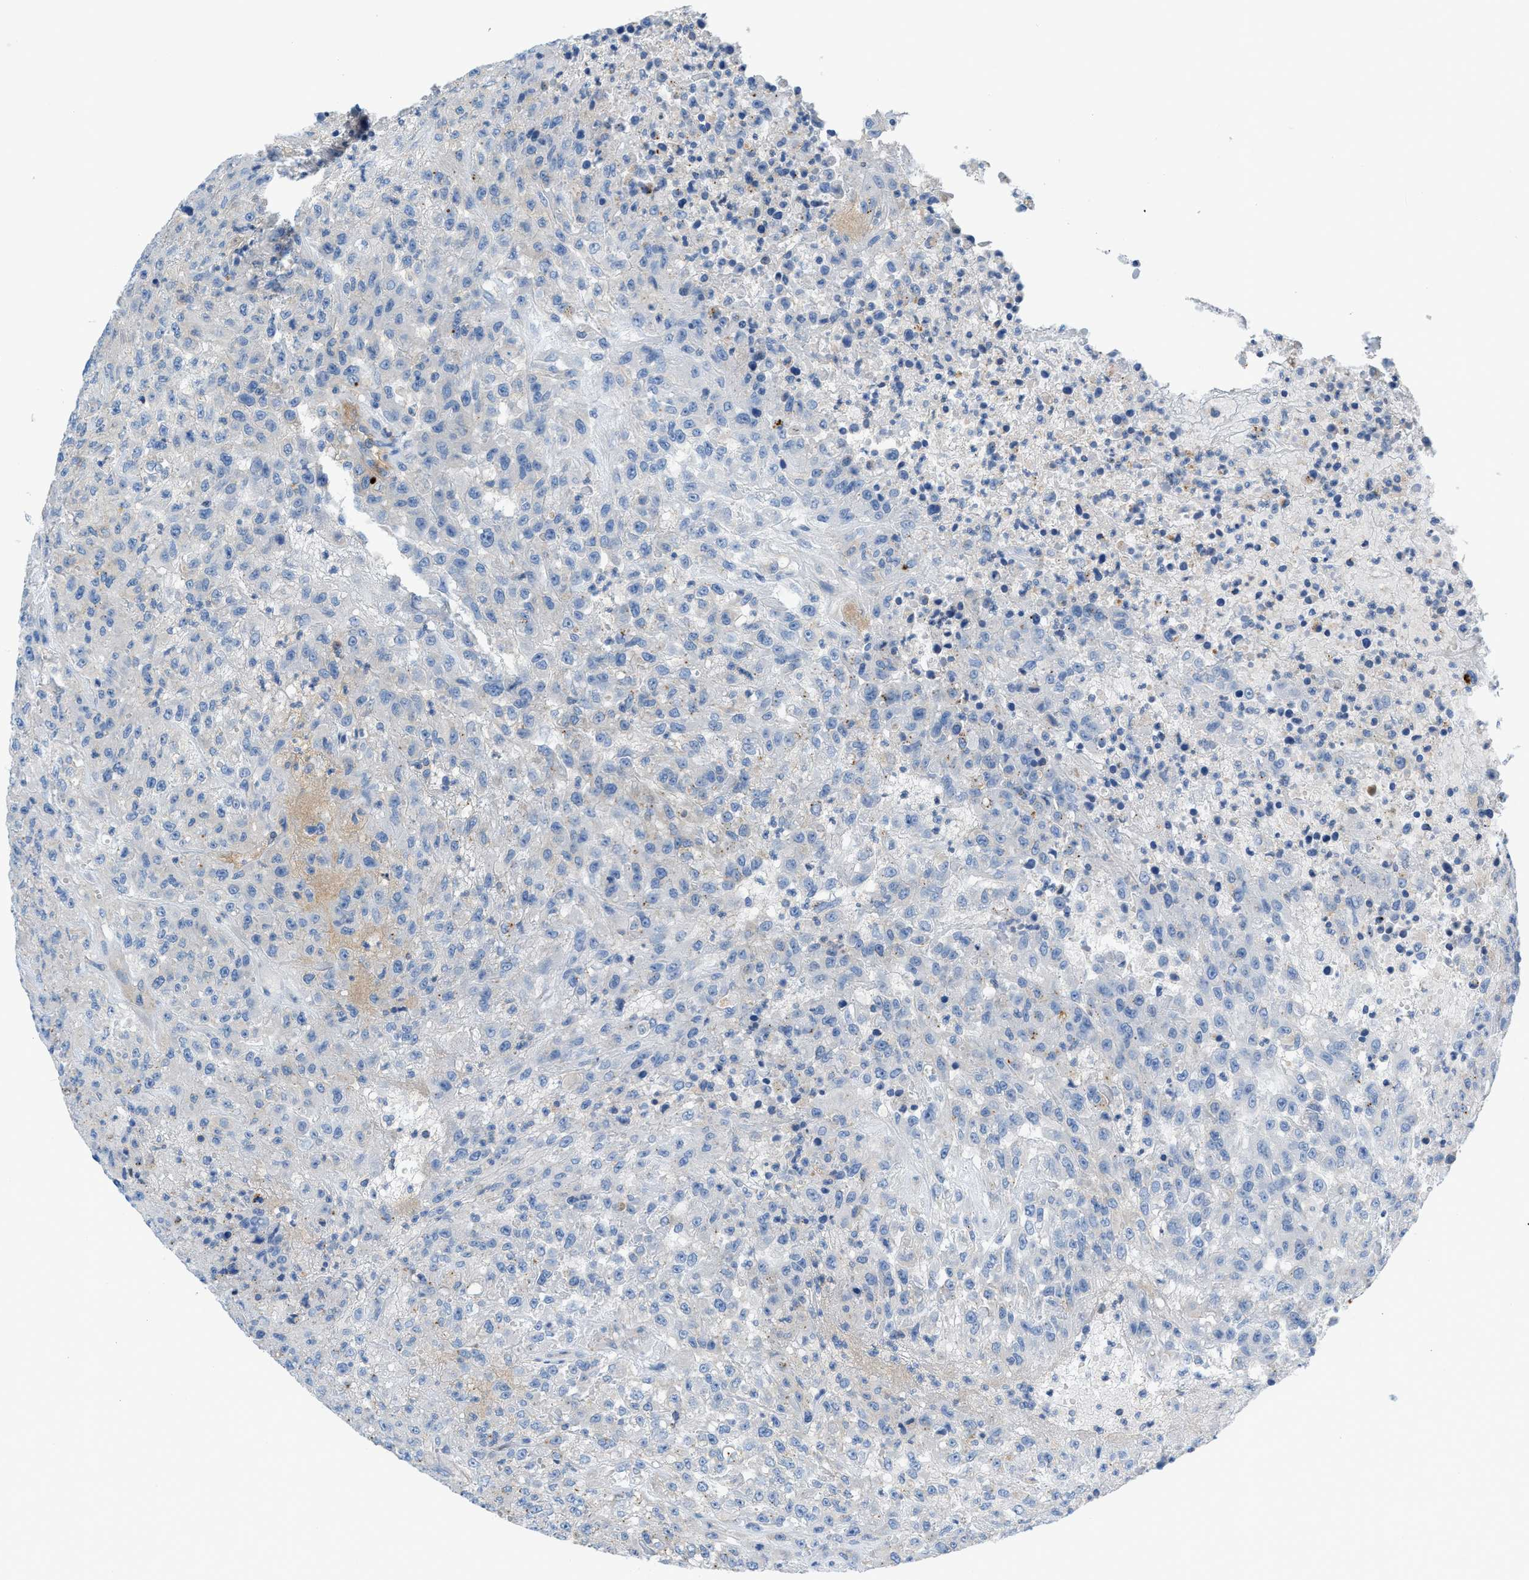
{"staining": {"intensity": "negative", "quantity": "none", "location": "none"}, "tissue": "urothelial cancer", "cell_type": "Tumor cells", "image_type": "cancer", "snomed": [{"axis": "morphology", "description": "Urothelial carcinoma, High grade"}, {"axis": "topography", "description": "Urinary bladder"}], "caption": "The immunohistochemistry histopathology image has no significant positivity in tumor cells of urothelial cancer tissue.", "gene": "ORAI1", "patient": {"sex": "male", "age": 46}}